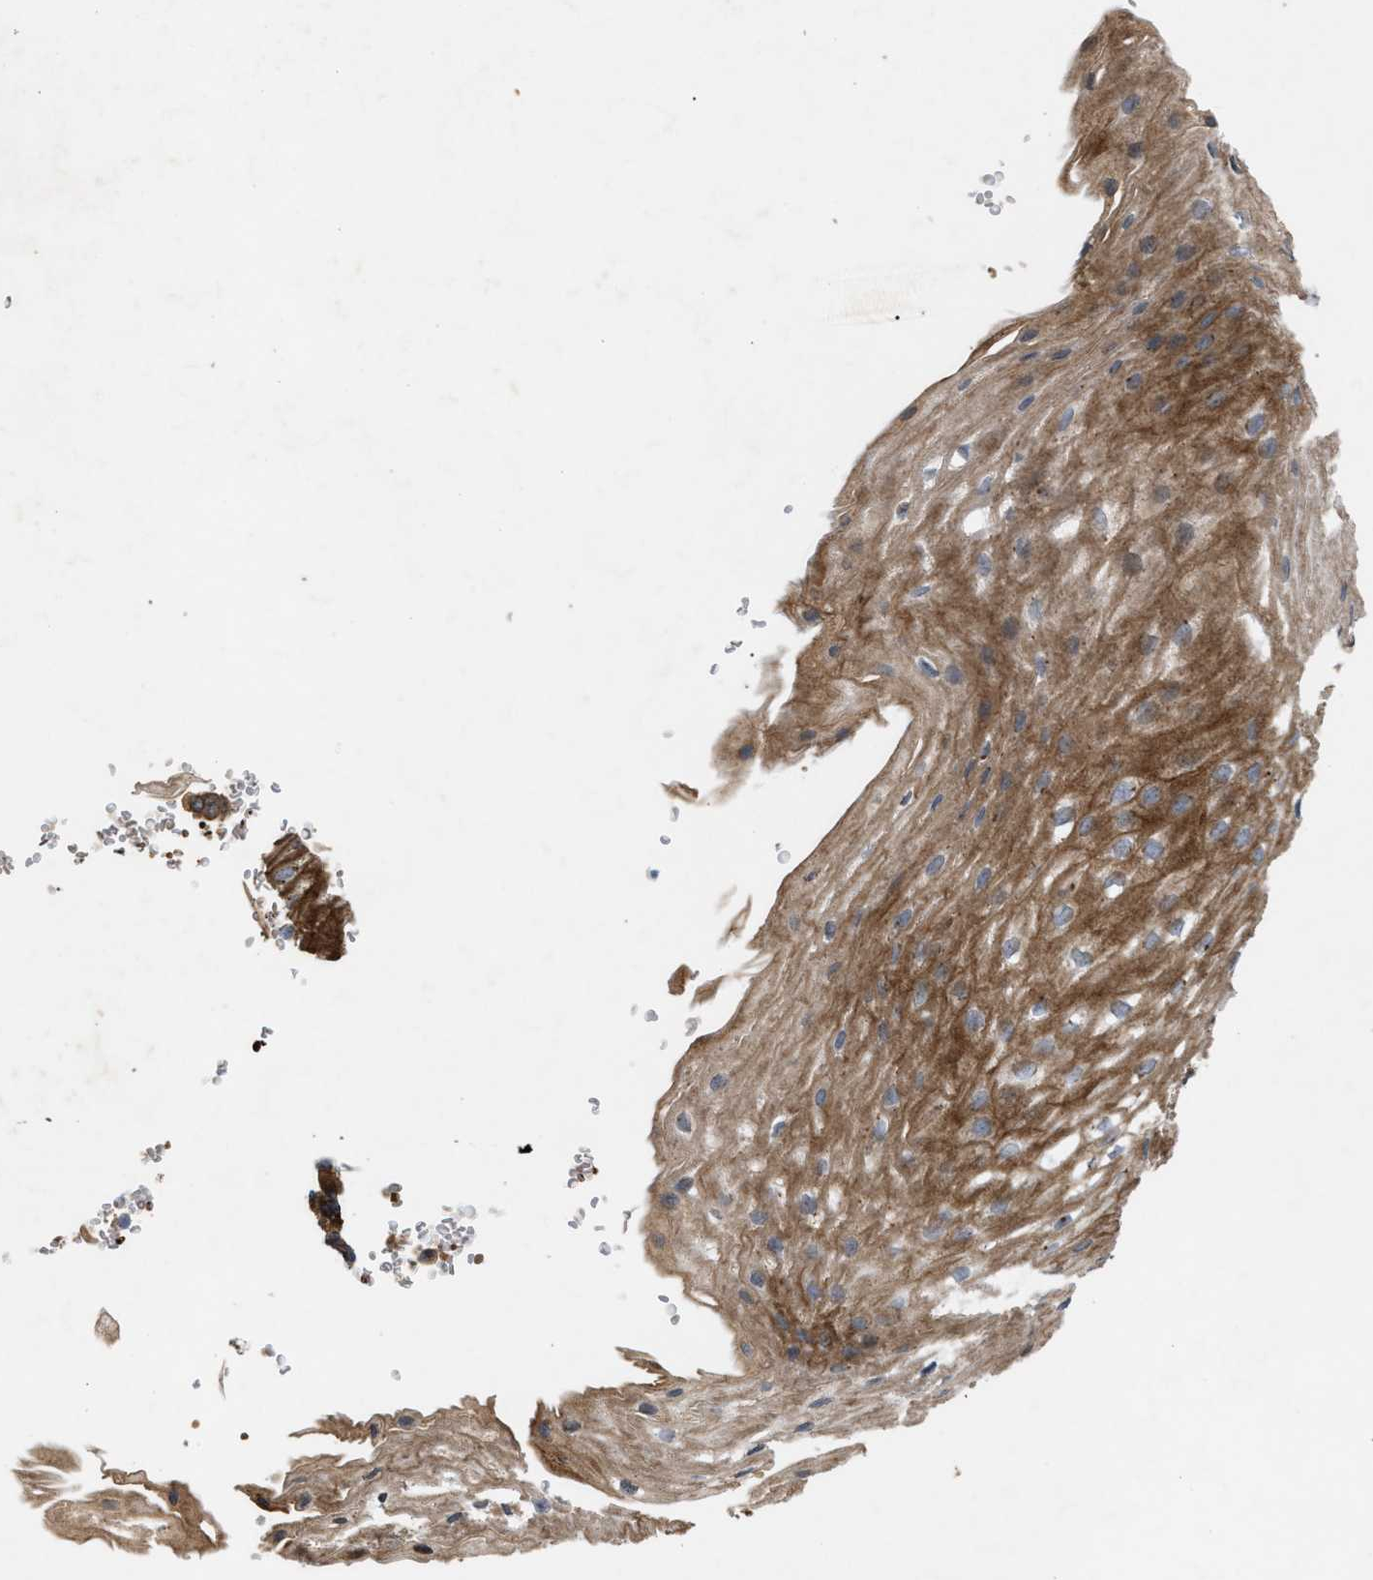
{"staining": {"intensity": "strong", "quantity": ">75%", "location": "cytoplasmic/membranous"}, "tissue": "esophagus", "cell_type": "Squamous epithelial cells", "image_type": "normal", "snomed": [{"axis": "morphology", "description": "Normal tissue, NOS"}, {"axis": "topography", "description": "Esophagus"}], "caption": "Immunohistochemical staining of unremarkable human esophagus reveals >75% levels of strong cytoplasmic/membranous protein expression in approximately >75% of squamous epithelial cells. The staining was performed using DAB to visualize the protein expression in brown, while the nuclei were stained in blue with hematoxylin (Magnification: 20x).", "gene": "GCC1", "patient": {"sex": "male", "age": 48}}